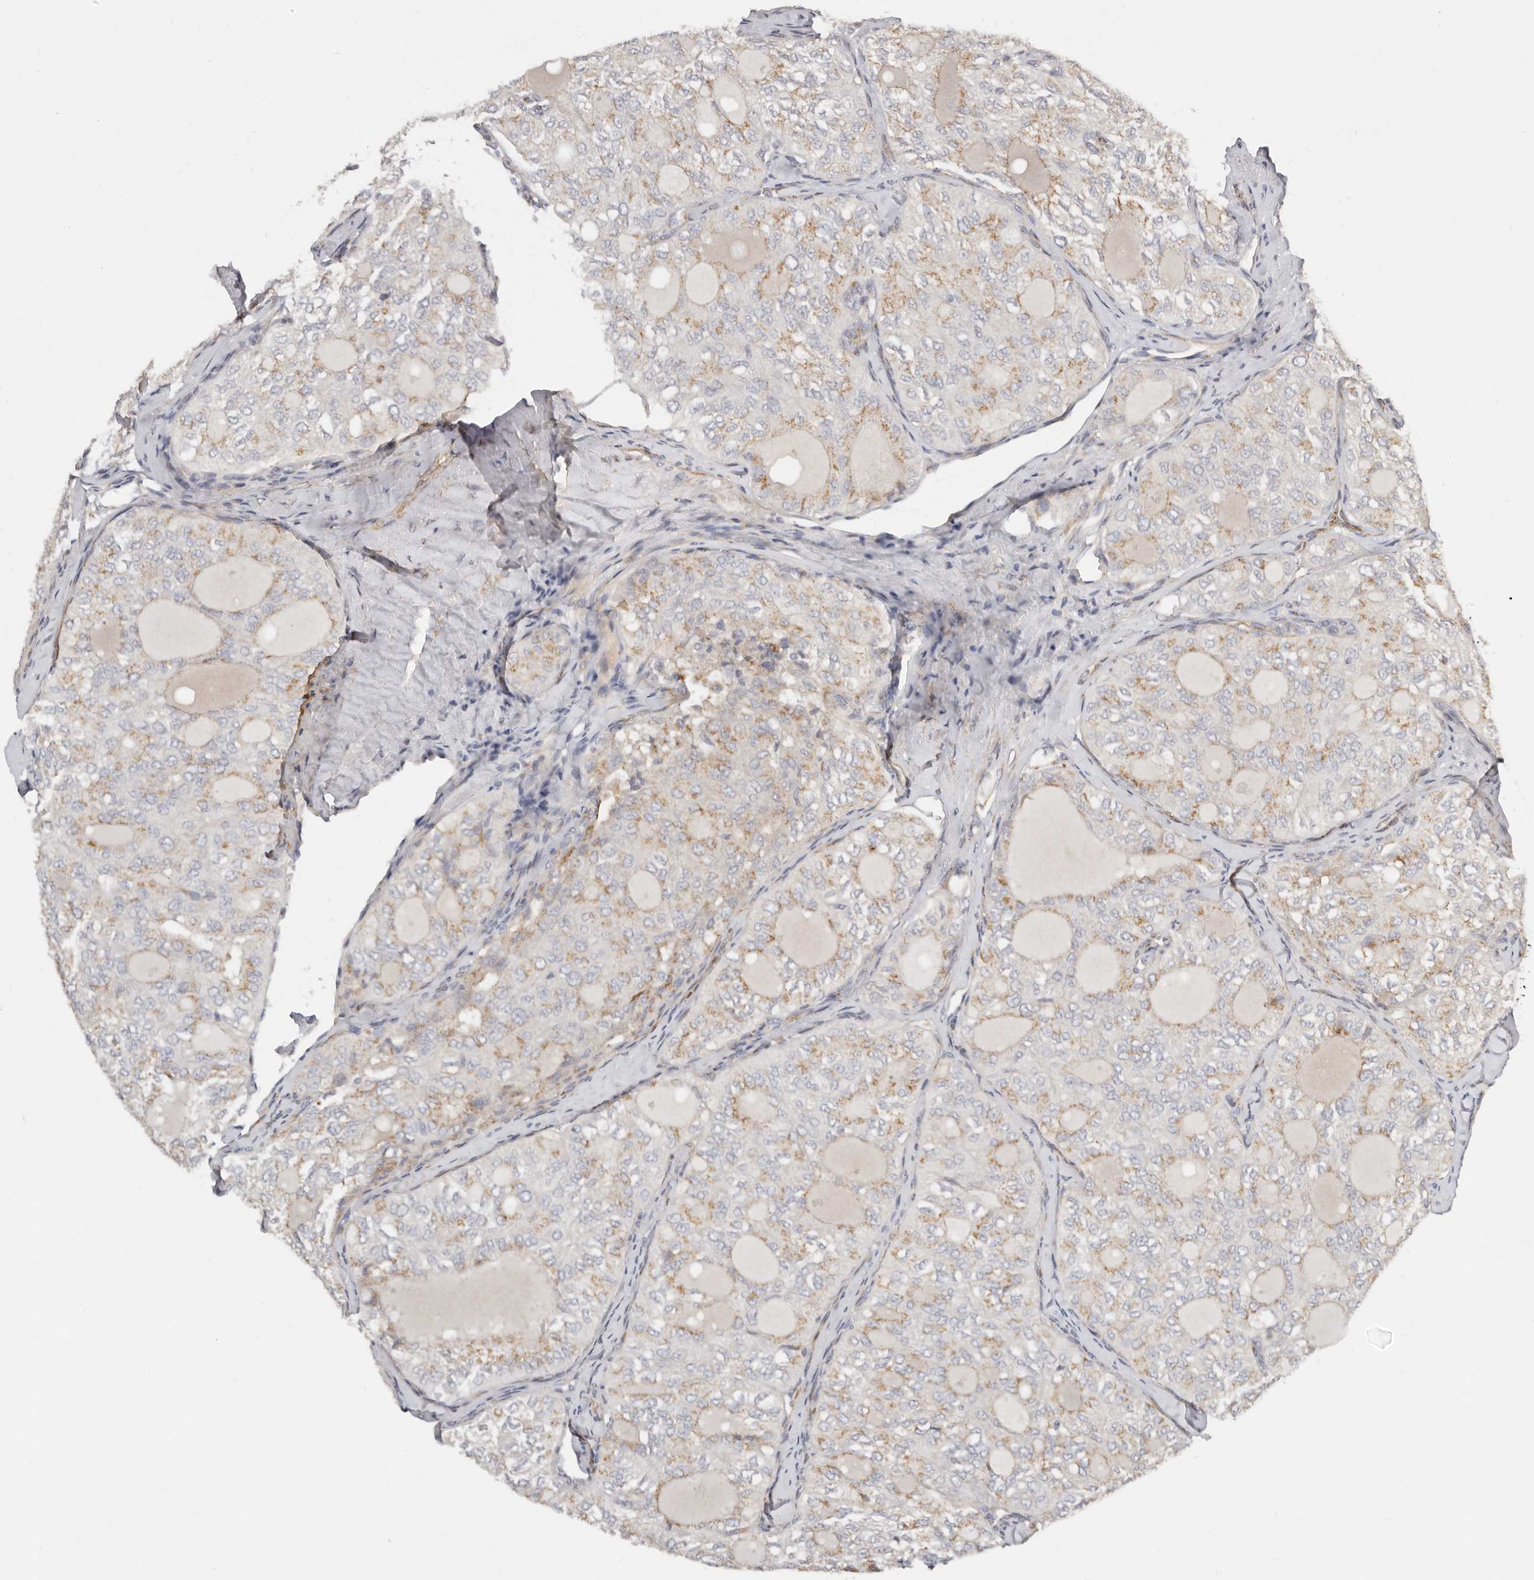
{"staining": {"intensity": "weak", "quantity": "25%-75%", "location": "cytoplasmic/membranous"}, "tissue": "thyroid cancer", "cell_type": "Tumor cells", "image_type": "cancer", "snomed": [{"axis": "morphology", "description": "Follicular adenoma carcinoma, NOS"}, {"axis": "topography", "description": "Thyroid gland"}], "caption": "High-magnification brightfield microscopy of follicular adenoma carcinoma (thyroid) stained with DAB (3,3'-diaminobenzidine) (brown) and counterstained with hematoxylin (blue). tumor cells exhibit weak cytoplasmic/membranous expression is identified in about25%-75% of cells.", "gene": "RABAC1", "patient": {"sex": "male", "age": 75}}